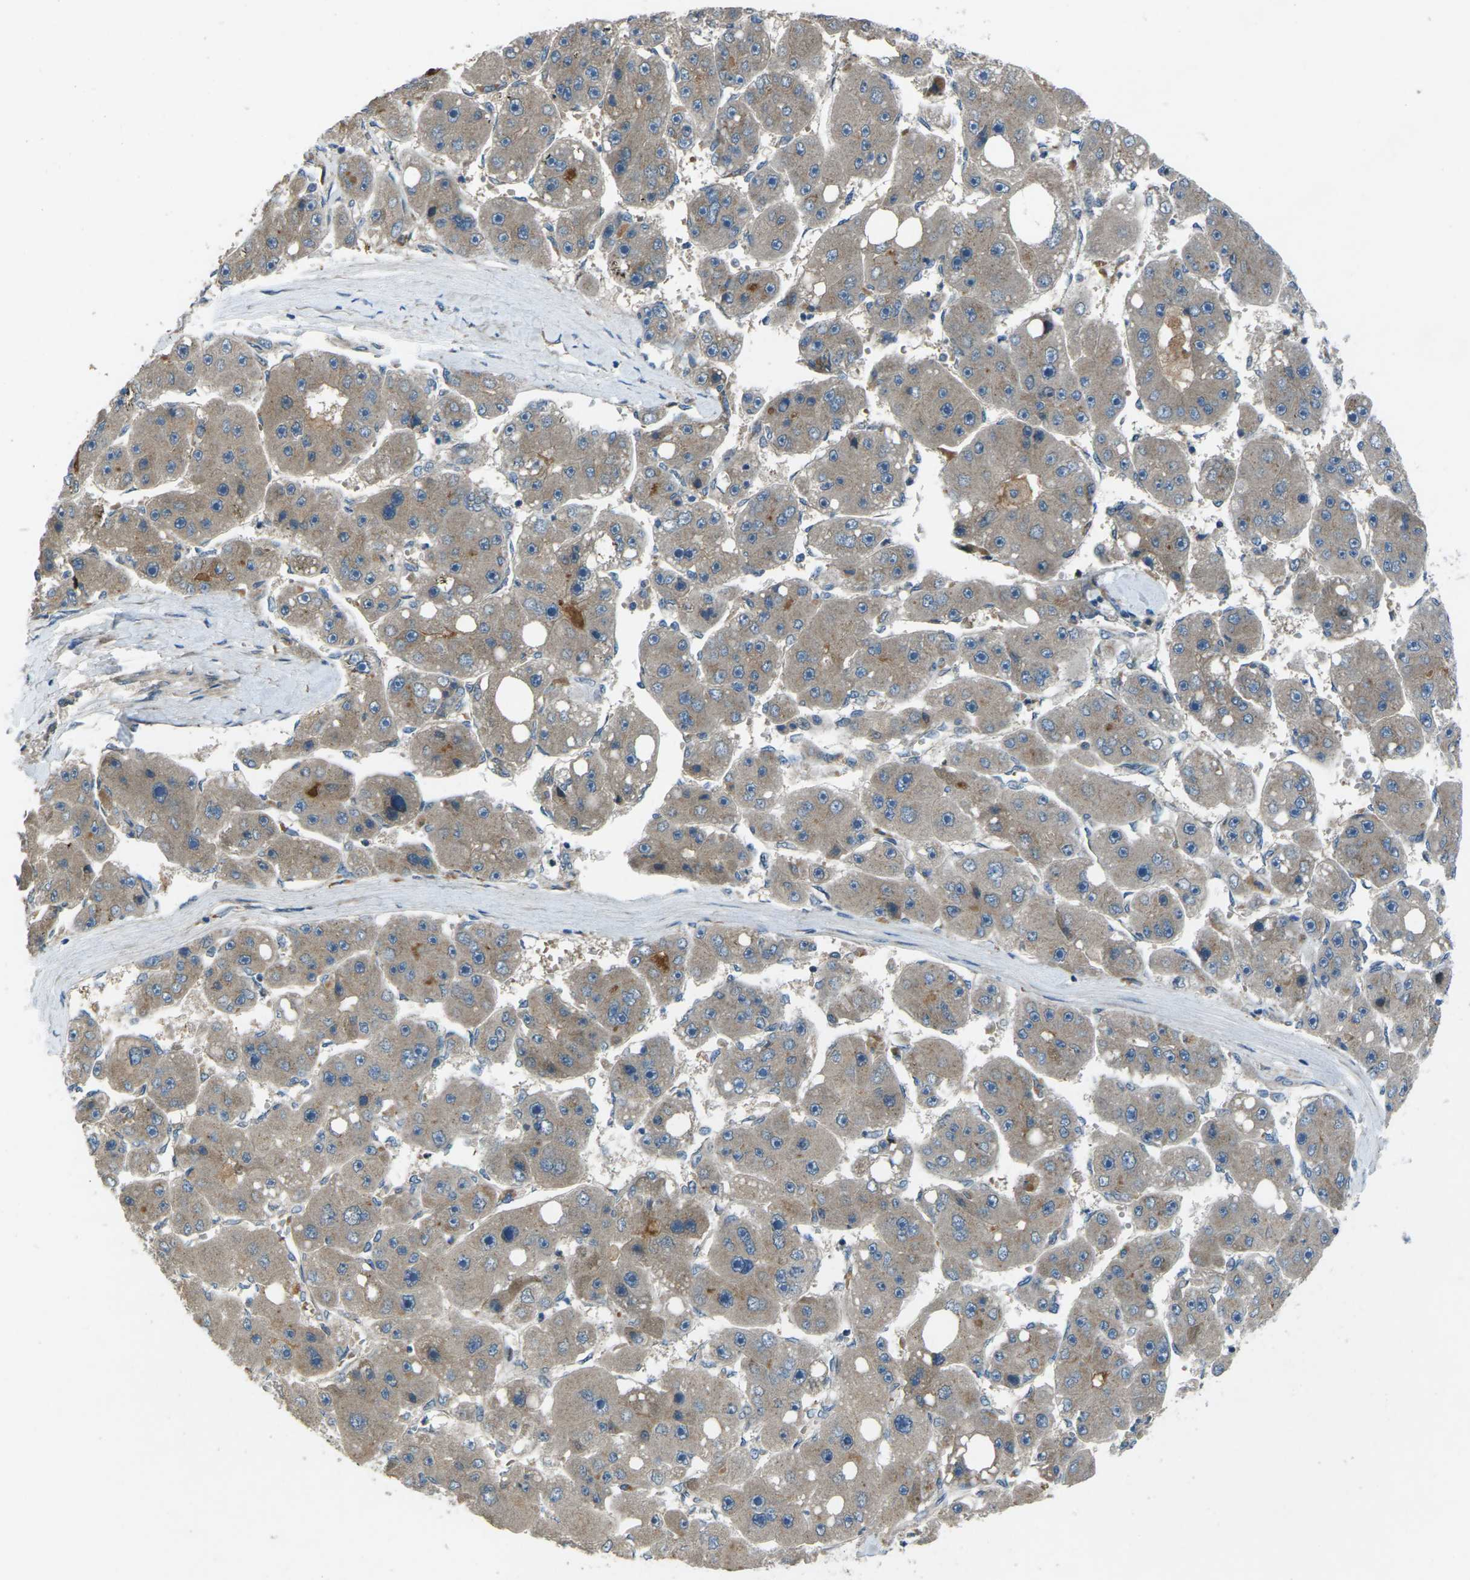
{"staining": {"intensity": "weak", "quantity": ">75%", "location": "cytoplasmic/membranous"}, "tissue": "liver cancer", "cell_type": "Tumor cells", "image_type": "cancer", "snomed": [{"axis": "morphology", "description": "Carcinoma, Hepatocellular, NOS"}, {"axis": "topography", "description": "Liver"}], "caption": "Liver cancer (hepatocellular carcinoma) stained with immunohistochemistry shows weak cytoplasmic/membranous positivity in about >75% of tumor cells.", "gene": "EDNRA", "patient": {"sex": "female", "age": 61}}